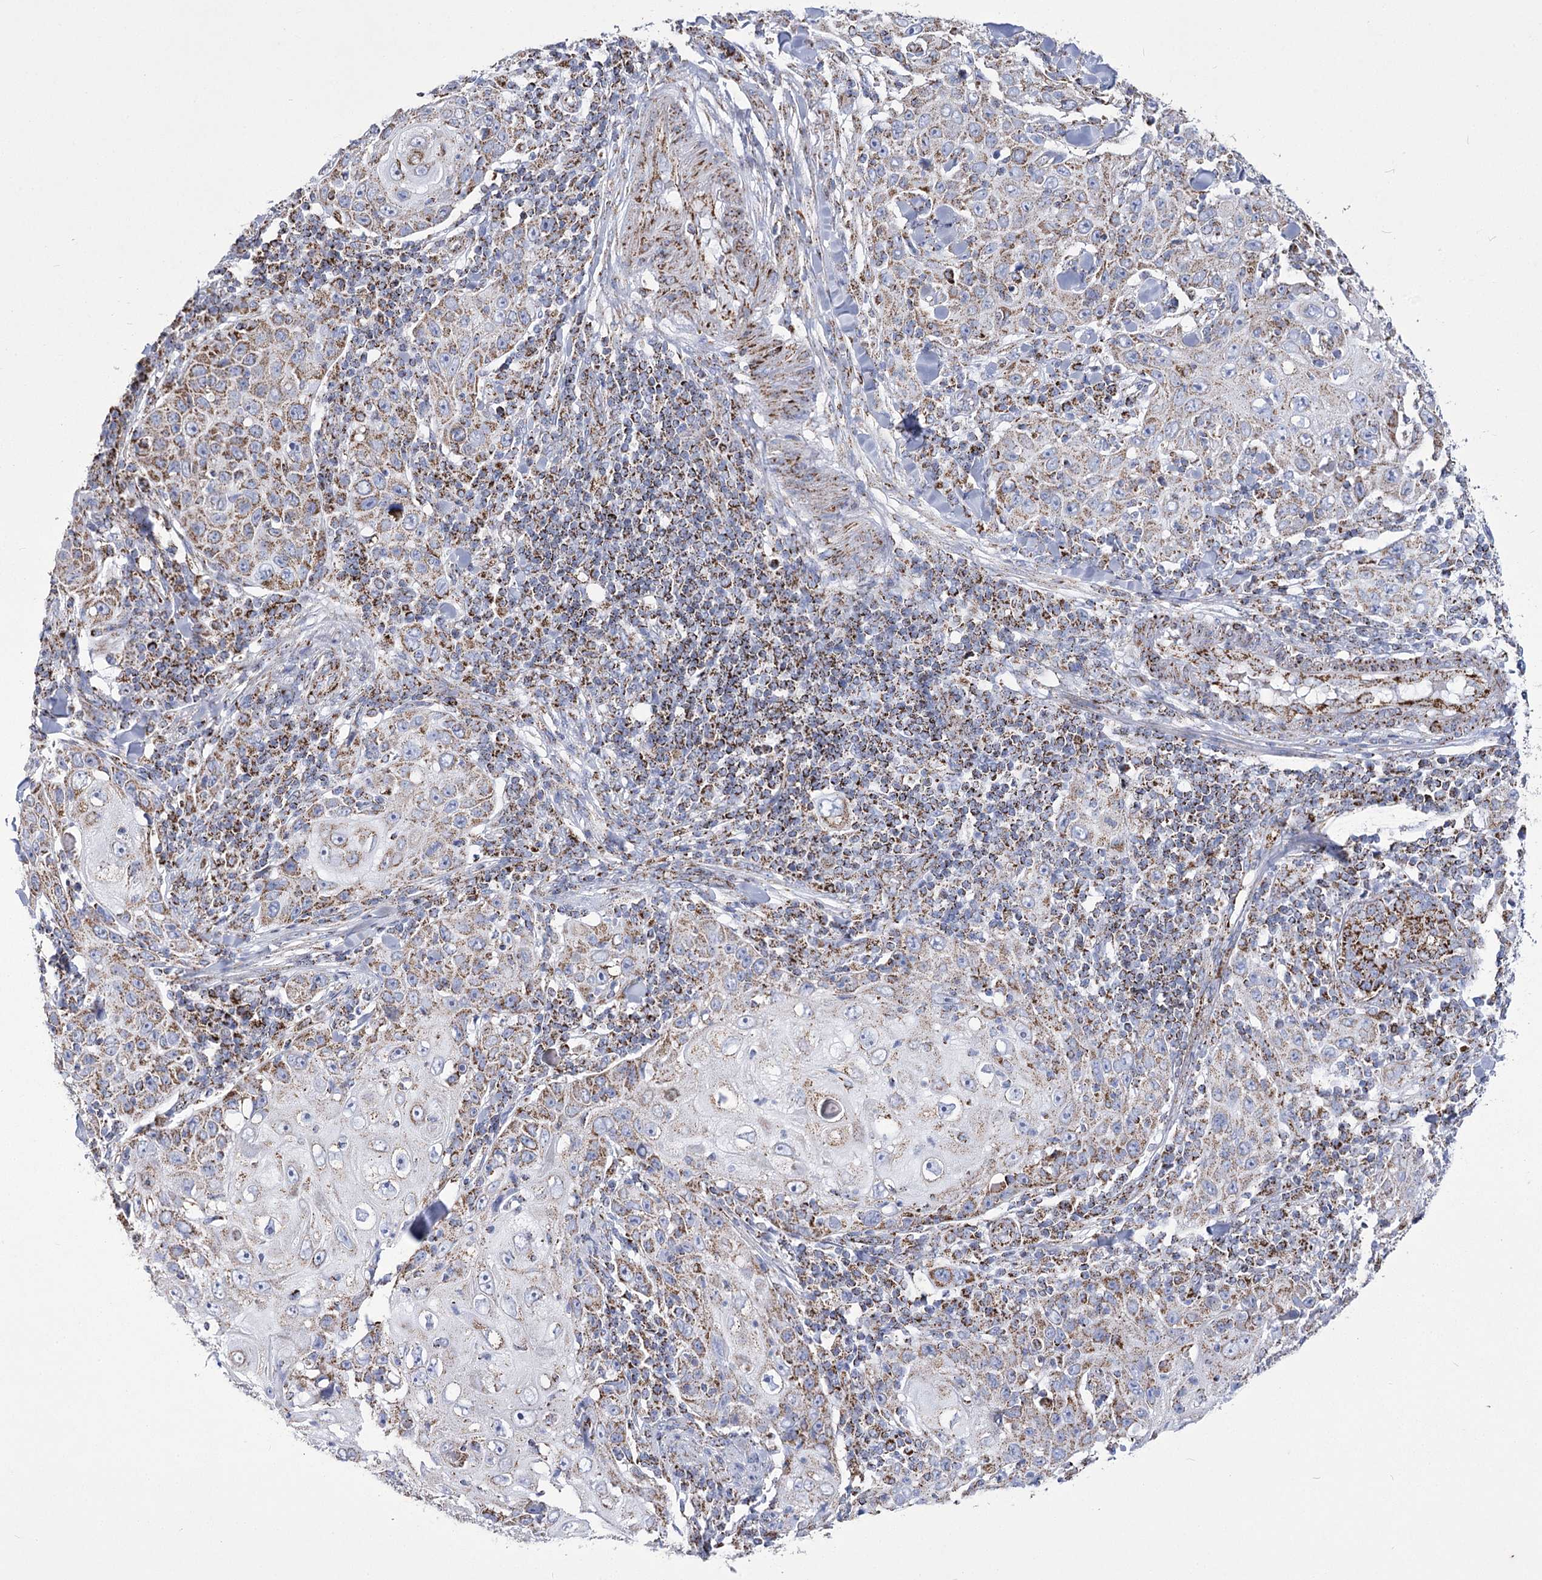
{"staining": {"intensity": "moderate", "quantity": "25%-75%", "location": "cytoplasmic/membranous"}, "tissue": "skin cancer", "cell_type": "Tumor cells", "image_type": "cancer", "snomed": [{"axis": "morphology", "description": "Squamous cell carcinoma, NOS"}, {"axis": "topography", "description": "Skin"}], "caption": "Human squamous cell carcinoma (skin) stained for a protein (brown) exhibits moderate cytoplasmic/membranous positive expression in approximately 25%-75% of tumor cells.", "gene": "PDHB", "patient": {"sex": "female", "age": 88}}